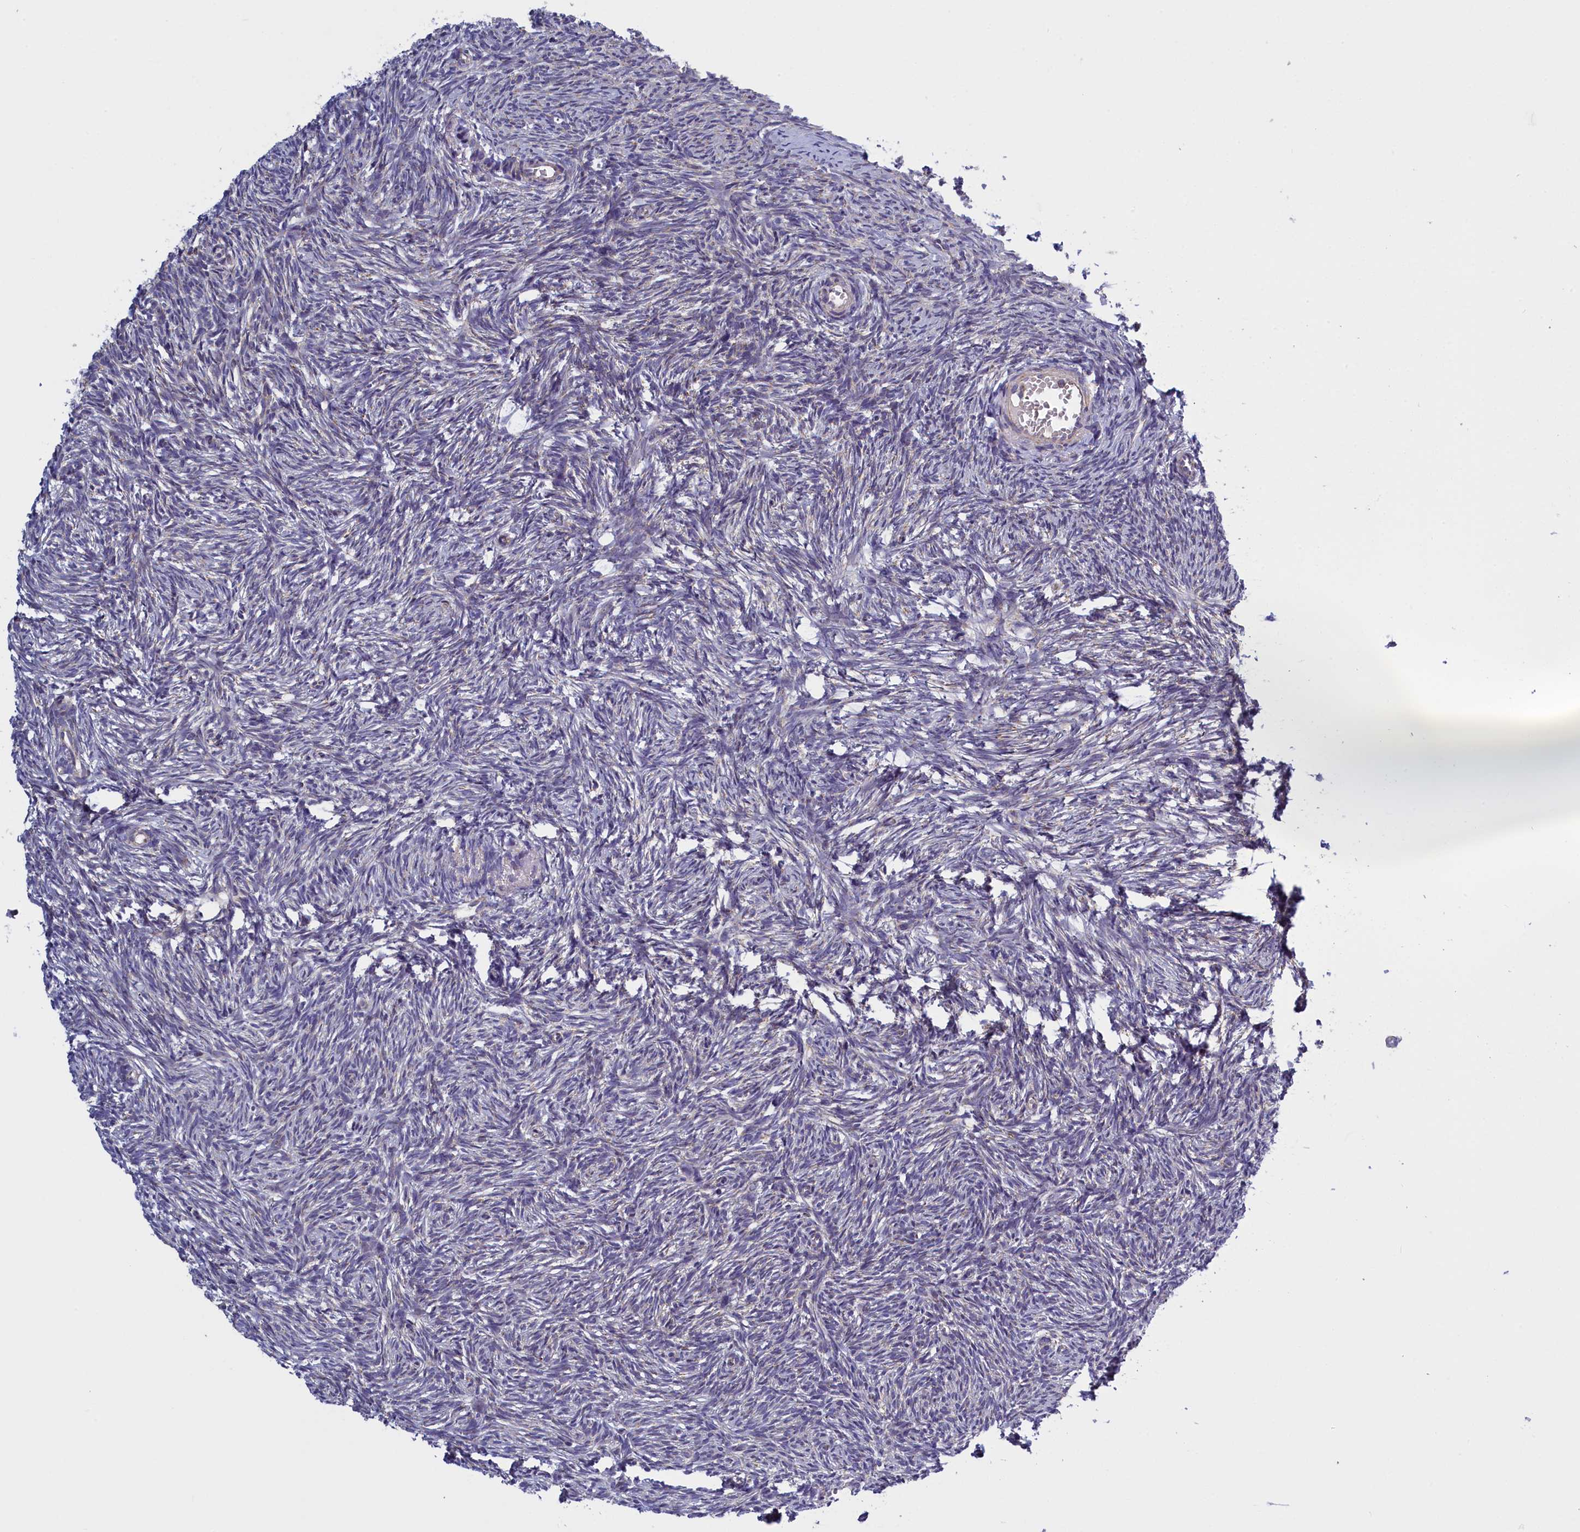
{"staining": {"intensity": "weak", "quantity": "<25%", "location": "cytoplasmic/membranous"}, "tissue": "ovary", "cell_type": "Ovarian stroma cells", "image_type": "normal", "snomed": [{"axis": "morphology", "description": "Normal tissue, NOS"}, {"axis": "topography", "description": "Ovary"}], "caption": "IHC micrograph of unremarkable ovary: ovary stained with DAB (3,3'-diaminobenzidine) displays no significant protein expression in ovarian stroma cells.", "gene": "IFT122", "patient": {"sex": "female", "age": 51}}